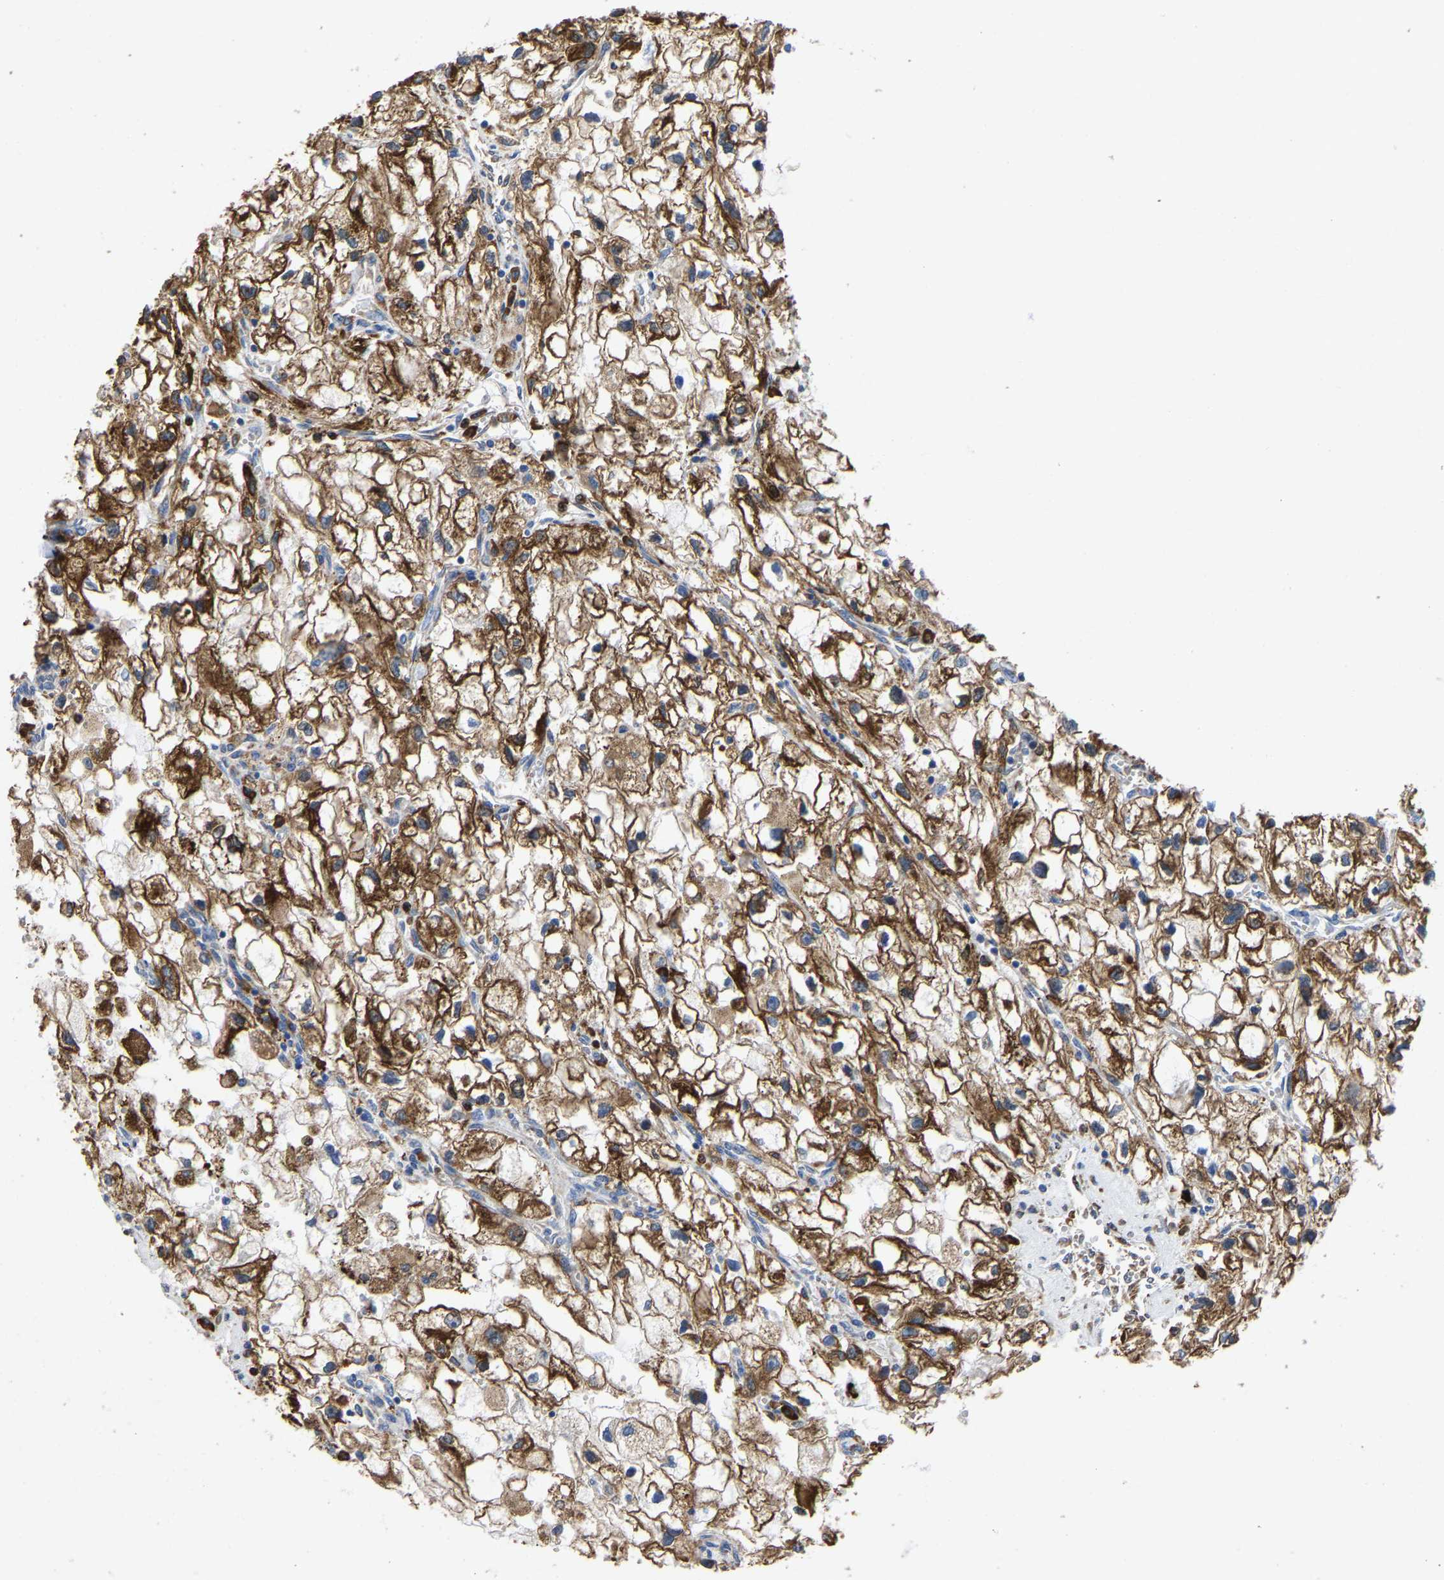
{"staining": {"intensity": "strong", "quantity": ">75%", "location": "cytoplasmic/membranous"}, "tissue": "renal cancer", "cell_type": "Tumor cells", "image_type": "cancer", "snomed": [{"axis": "morphology", "description": "Adenocarcinoma, NOS"}, {"axis": "topography", "description": "Kidney"}], "caption": "Immunohistochemistry (DAB) staining of adenocarcinoma (renal) shows strong cytoplasmic/membranous protein staining in about >75% of tumor cells. (DAB (3,3'-diaminobenzidine) = brown stain, brightfield microscopy at high magnification).", "gene": "P4HB", "patient": {"sex": "female", "age": 70}}